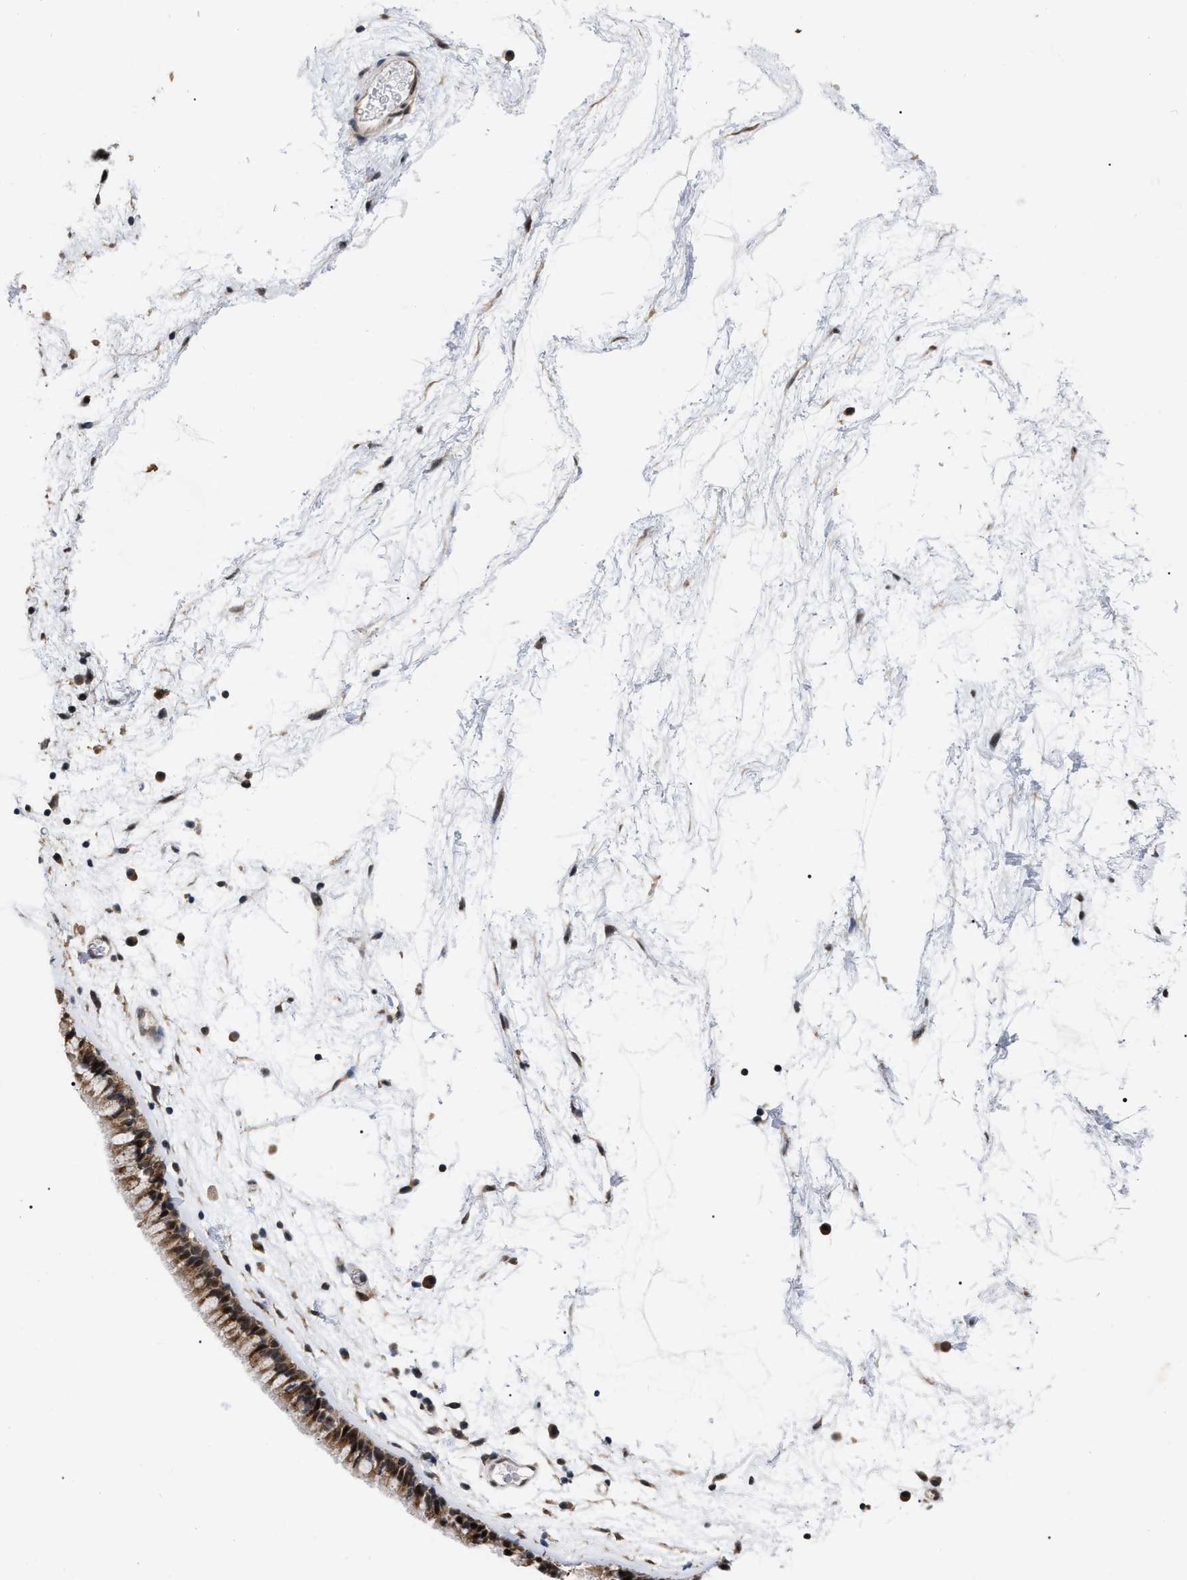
{"staining": {"intensity": "moderate", "quantity": ">75%", "location": "cytoplasmic/membranous,nuclear"}, "tissue": "nasopharynx", "cell_type": "Respiratory epithelial cells", "image_type": "normal", "snomed": [{"axis": "morphology", "description": "Normal tissue, NOS"}, {"axis": "morphology", "description": "Inflammation, NOS"}, {"axis": "topography", "description": "Nasopharynx"}], "caption": "The immunohistochemical stain highlights moderate cytoplasmic/membranous,nuclear expression in respiratory epithelial cells of benign nasopharynx. (DAB IHC with brightfield microscopy, high magnification).", "gene": "UPF1", "patient": {"sex": "male", "age": 48}}